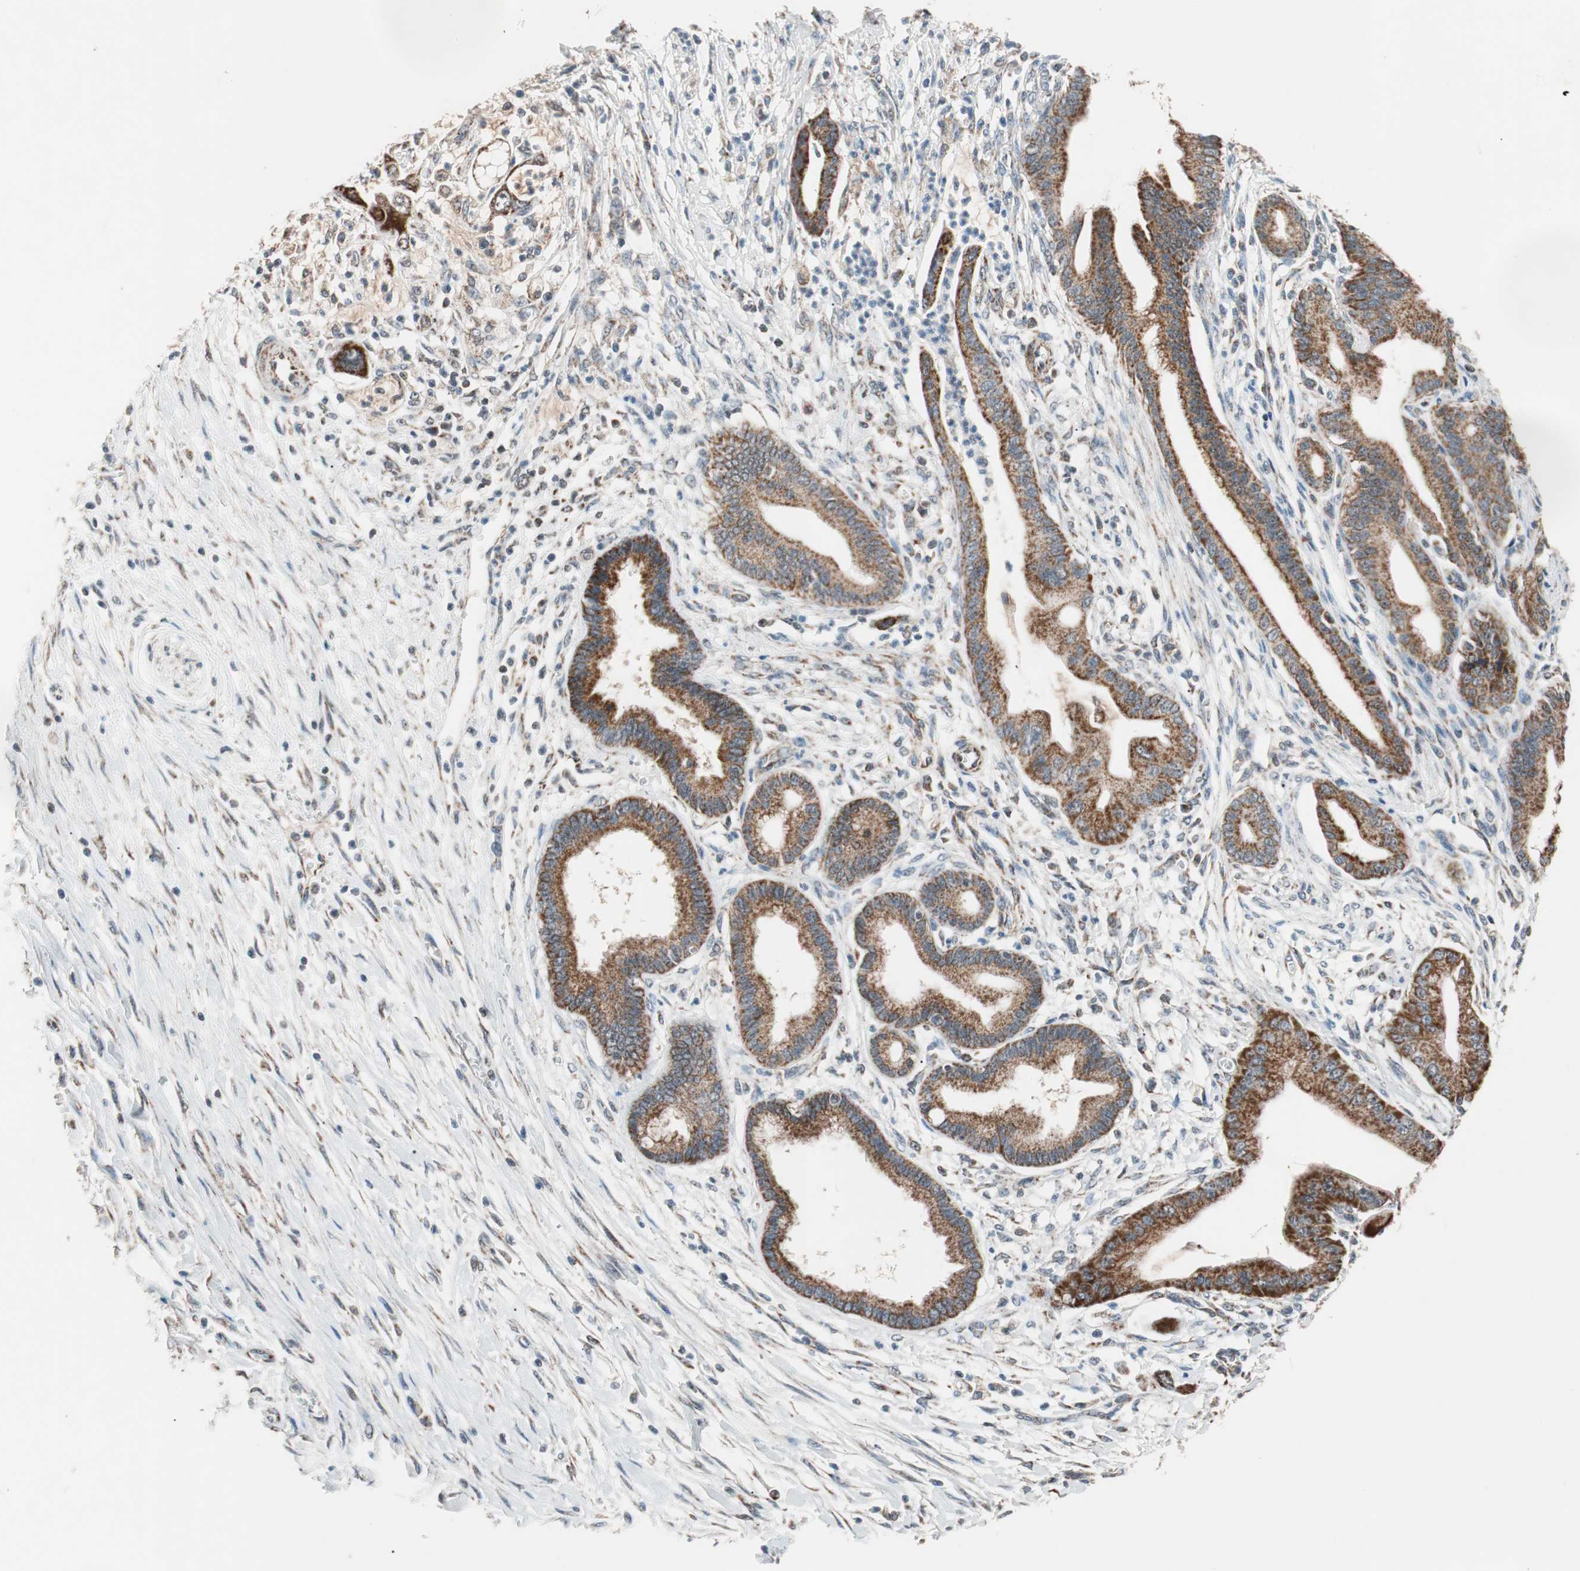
{"staining": {"intensity": "strong", "quantity": ">75%", "location": "cytoplasmic/membranous"}, "tissue": "pancreatic cancer", "cell_type": "Tumor cells", "image_type": "cancer", "snomed": [{"axis": "morphology", "description": "Adenocarcinoma, NOS"}, {"axis": "topography", "description": "Pancreas"}], "caption": "Protein staining of adenocarcinoma (pancreatic) tissue exhibits strong cytoplasmic/membranous expression in approximately >75% of tumor cells. (Stains: DAB (3,3'-diaminobenzidine) in brown, nuclei in blue, Microscopy: brightfield microscopy at high magnification).", "gene": "PITRM1", "patient": {"sex": "male", "age": 59}}